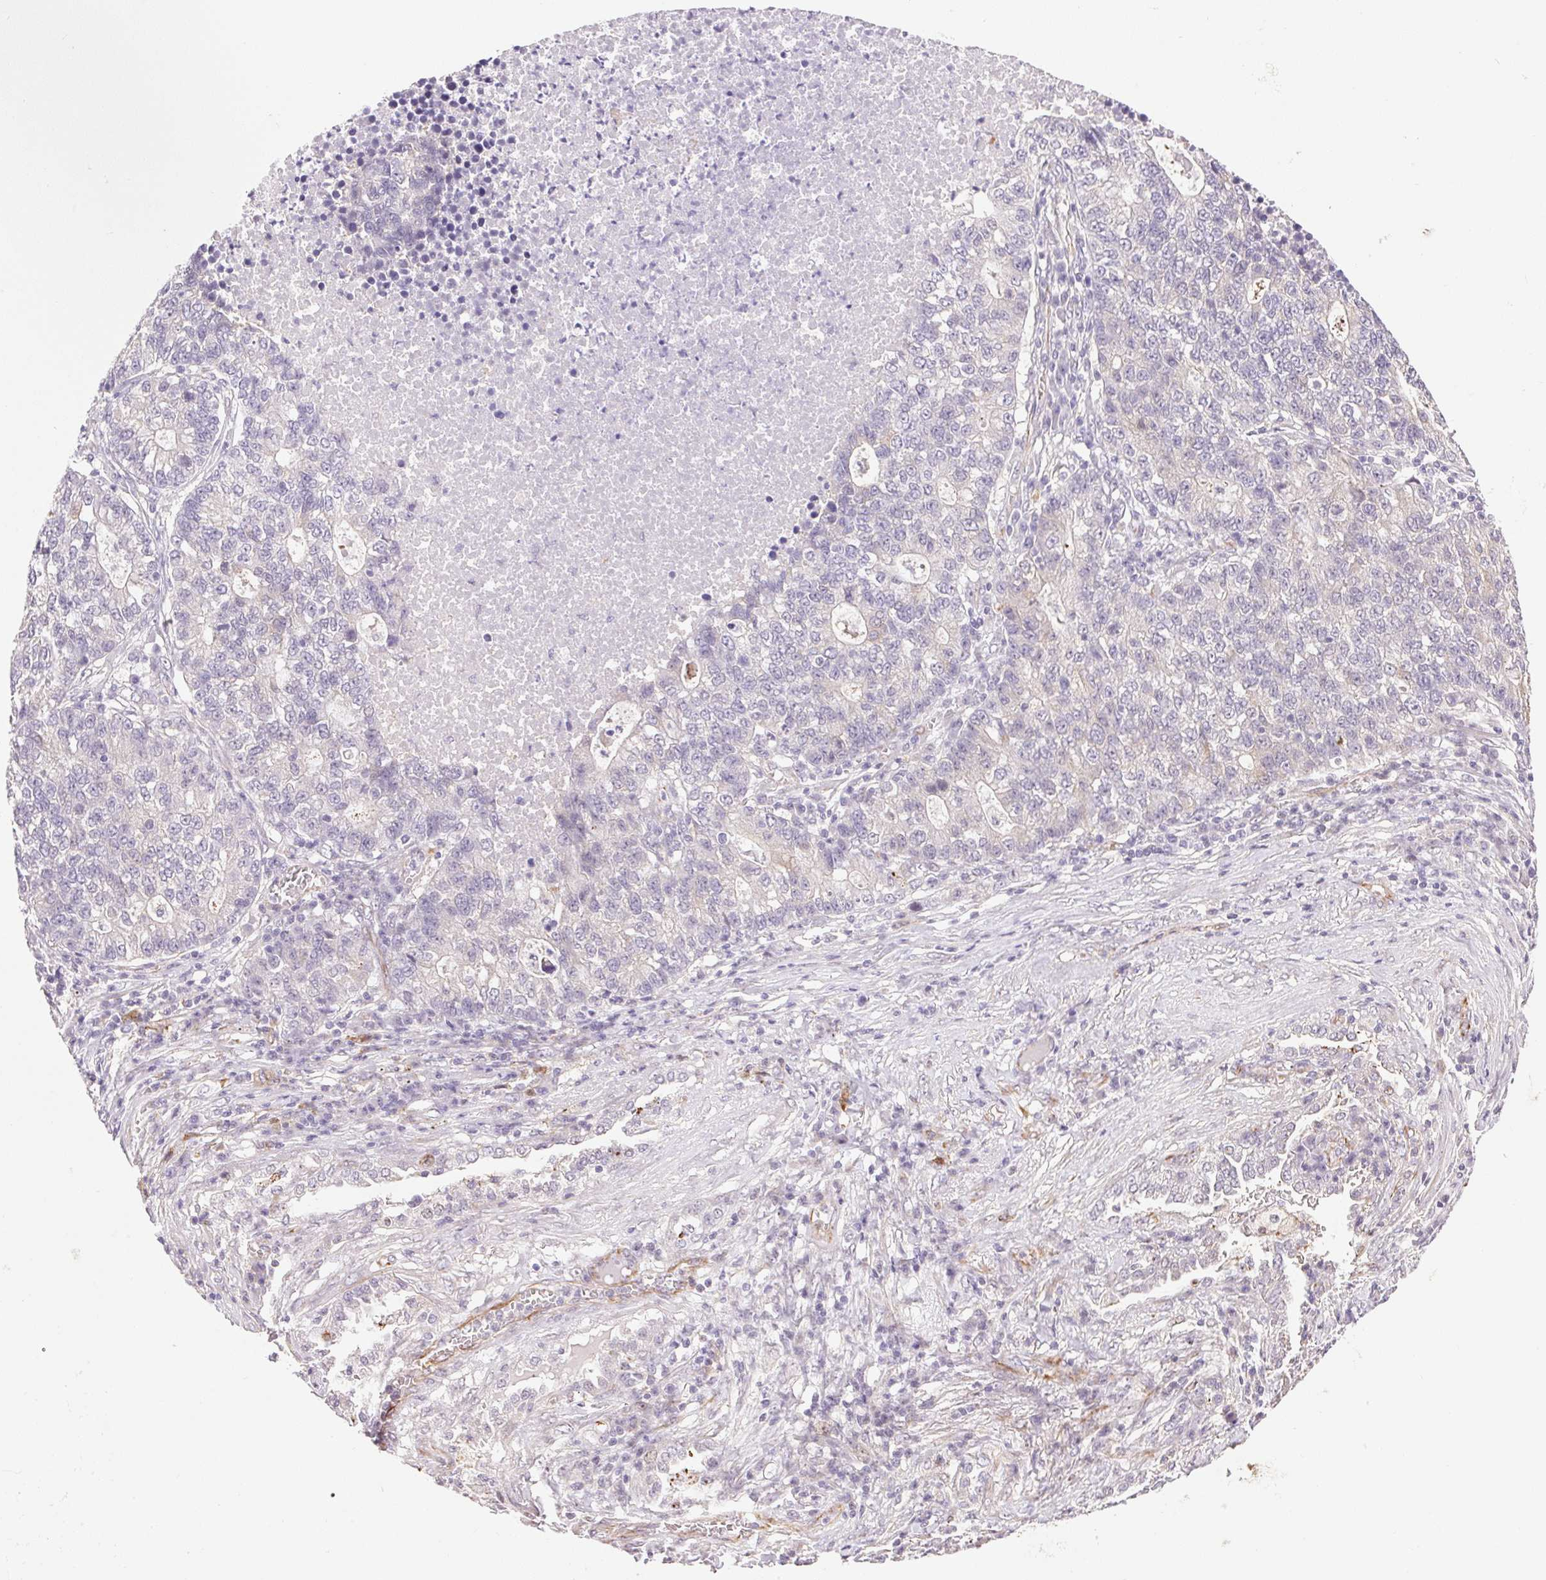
{"staining": {"intensity": "negative", "quantity": "none", "location": "none"}, "tissue": "lung cancer", "cell_type": "Tumor cells", "image_type": "cancer", "snomed": [{"axis": "morphology", "description": "Adenocarcinoma, NOS"}, {"axis": "topography", "description": "Lung"}], "caption": "Micrograph shows no significant protein positivity in tumor cells of adenocarcinoma (lung).", "gene": "GYG2", "patient": {"sex": "male", "age": 57}}